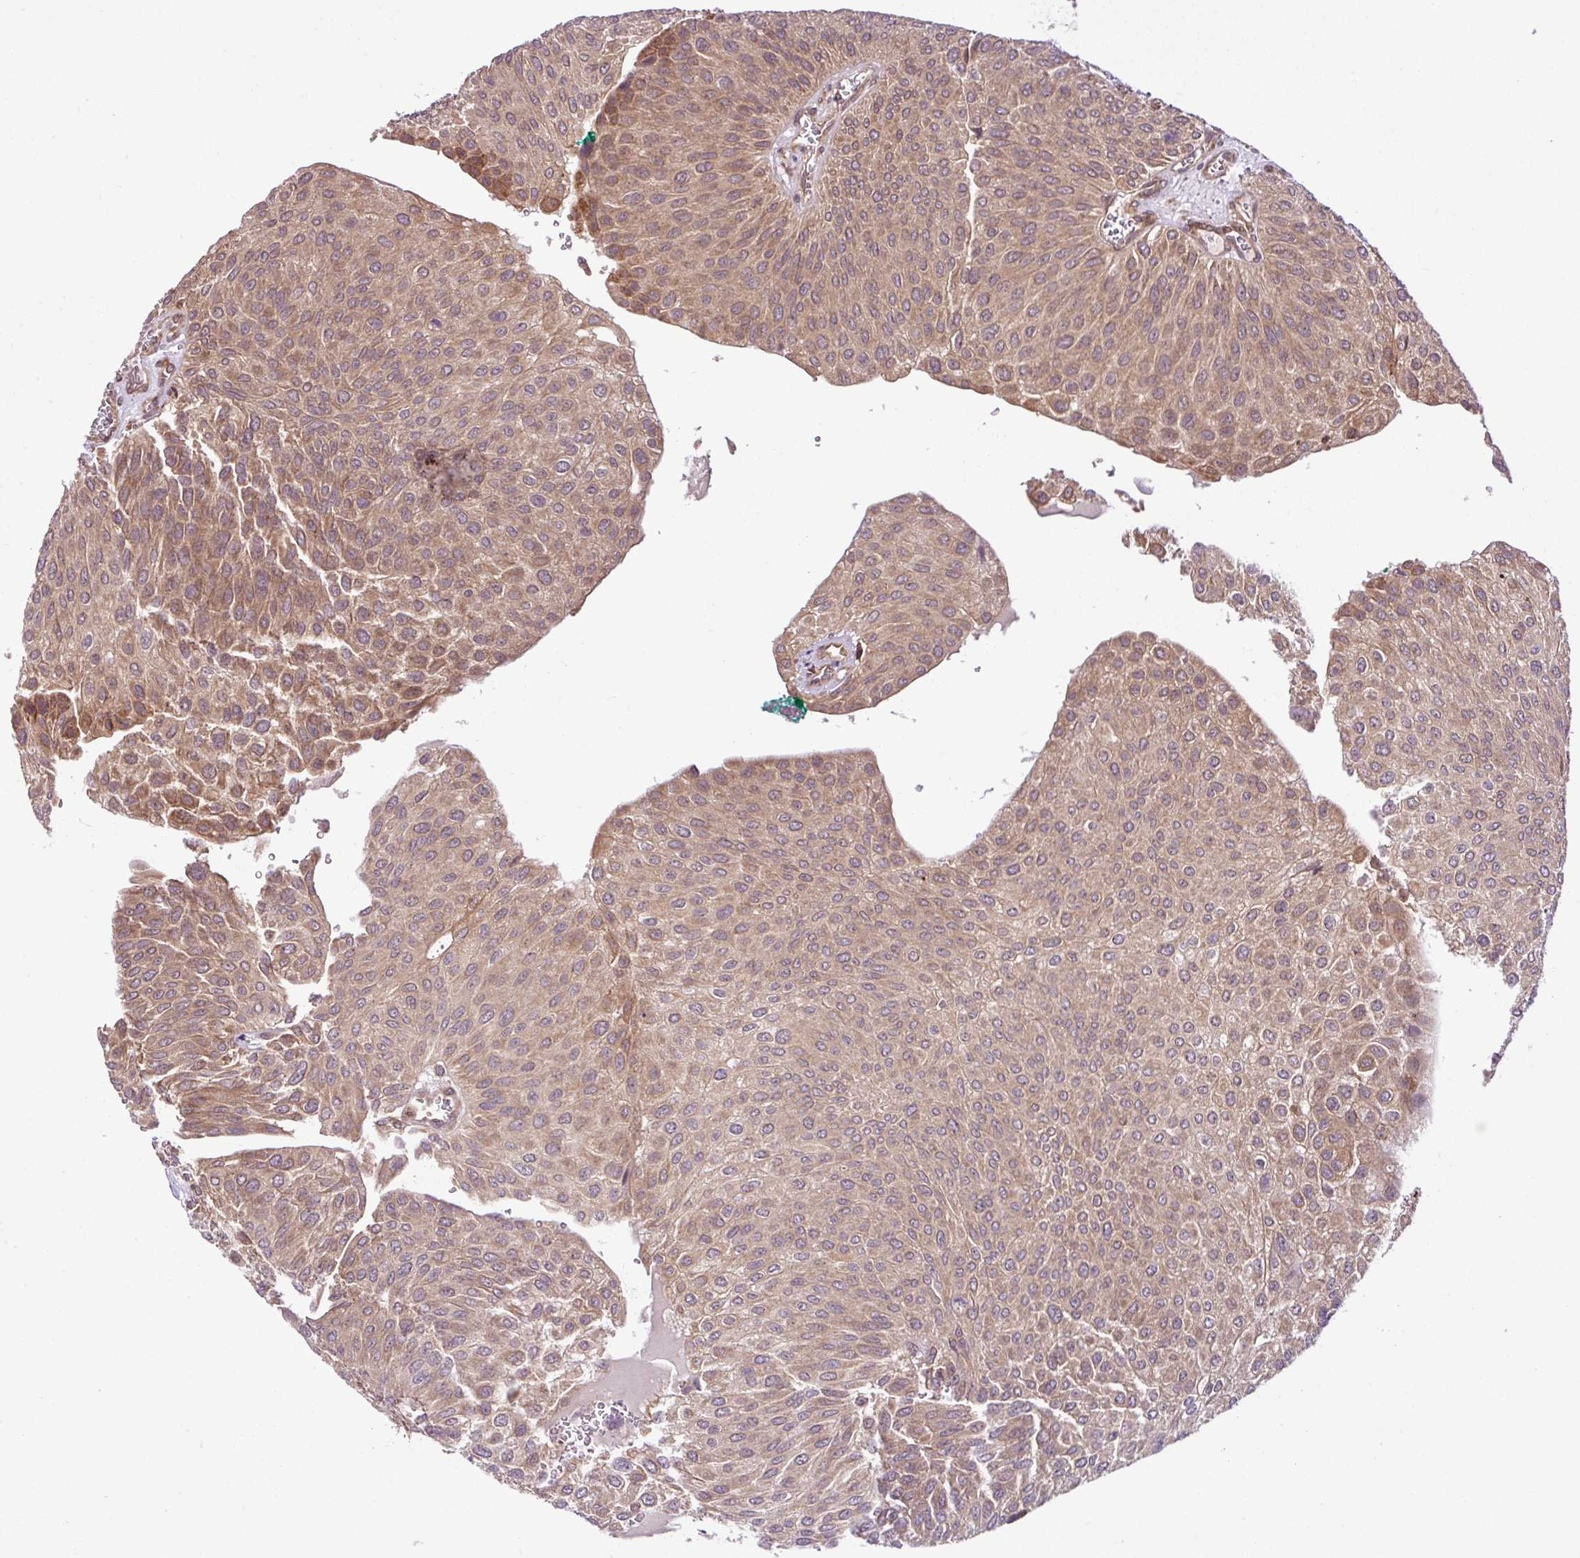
{"staining": {"intensity": "moderate", "quantity": ">75%", "location": "cytoplasmic/membranous"}, "tissue": "urothelial cancer", "cell_type": "Tumor cells", "image_type": "cancer", "snomed": [{"axis": "morphology", "description": "Urothelial carcinoma, NOS"}, {"axis": "topography", "description": "Urinary bladder"}], "caption": "This micrograph displays immunohistochemistry staining of urothelial cancer, with medium moderate cytoplasmic/membranous staining in about >75% of tumor cells.", "gene": "DLGAP4", "patient": {"sex": "male", "age": 67}}